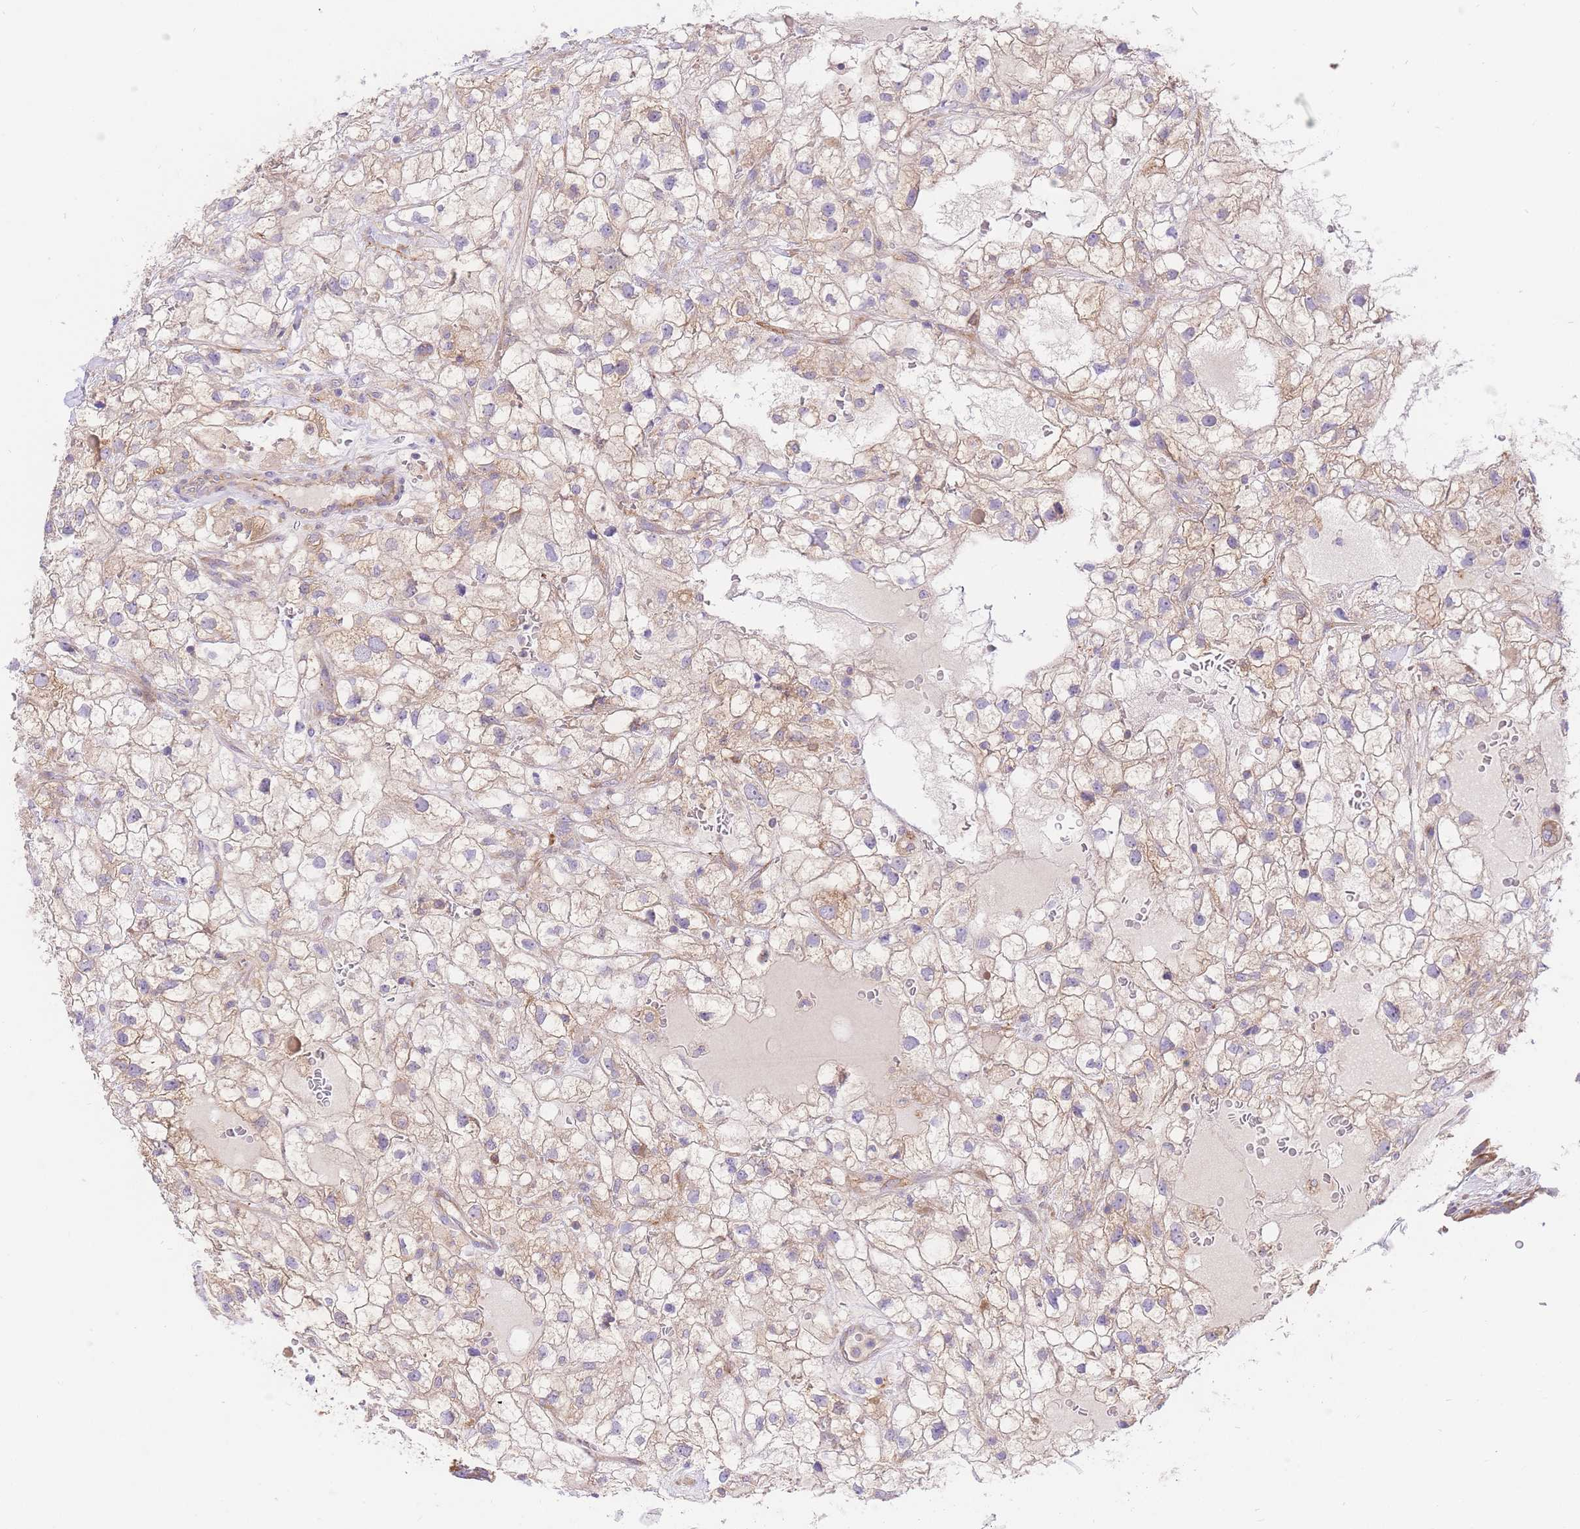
{"staining": {"intensity": "weak", "quantity": ">75%", "location": "cytoplasmic/membranous"}, "tissue": "renal cancer", "cell_type": "Tumor cells", "image_type": "cancer", "snomed": [{"axis": "morphology", "description": "Adenocarcinoma, NOS"}, {"axis": "topography", "description": "Kidney"}], "caption": "Immunohistochemistry of adenocarcinoma (renal) shows low levels of weak cytoplasmic/membranous staining in approximately >75% of tumor cells.", "gene": "INSYN2B", "patient": {"sex": "male", "age": 59}}